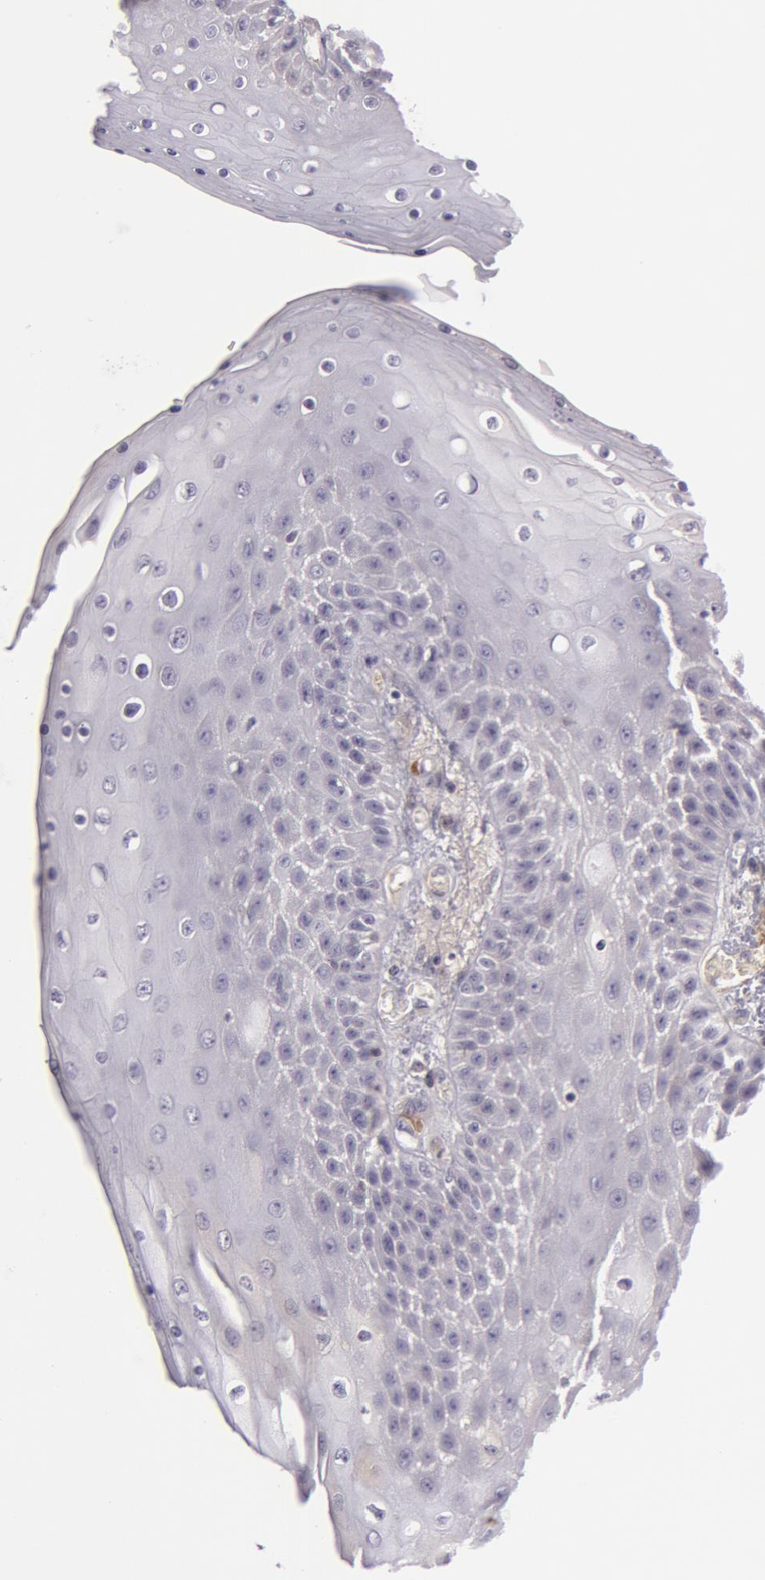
{"staining": {"intensity": "negative", "quantity": "none", "location": "none"}, "tissue": "skin", "cell_type": "Epidermal cells", "image_type": "normal", "snomed": [{"axis": "morphology", "description": "Normal tissue, NOS"}, {"axis": "topography", "description": "Anal"}], "caption": "There is no significant positivity in epidermal cells of skin. (Stains: DAB (3,3'-diaminobenzidine) immunohistochemistry (IHC) with hematoxylin counter stain, Microscopy: brightfield microscopy at high magnification).", "gene": "TAGLN", "patient": {"sex": "female", "age": 46}}